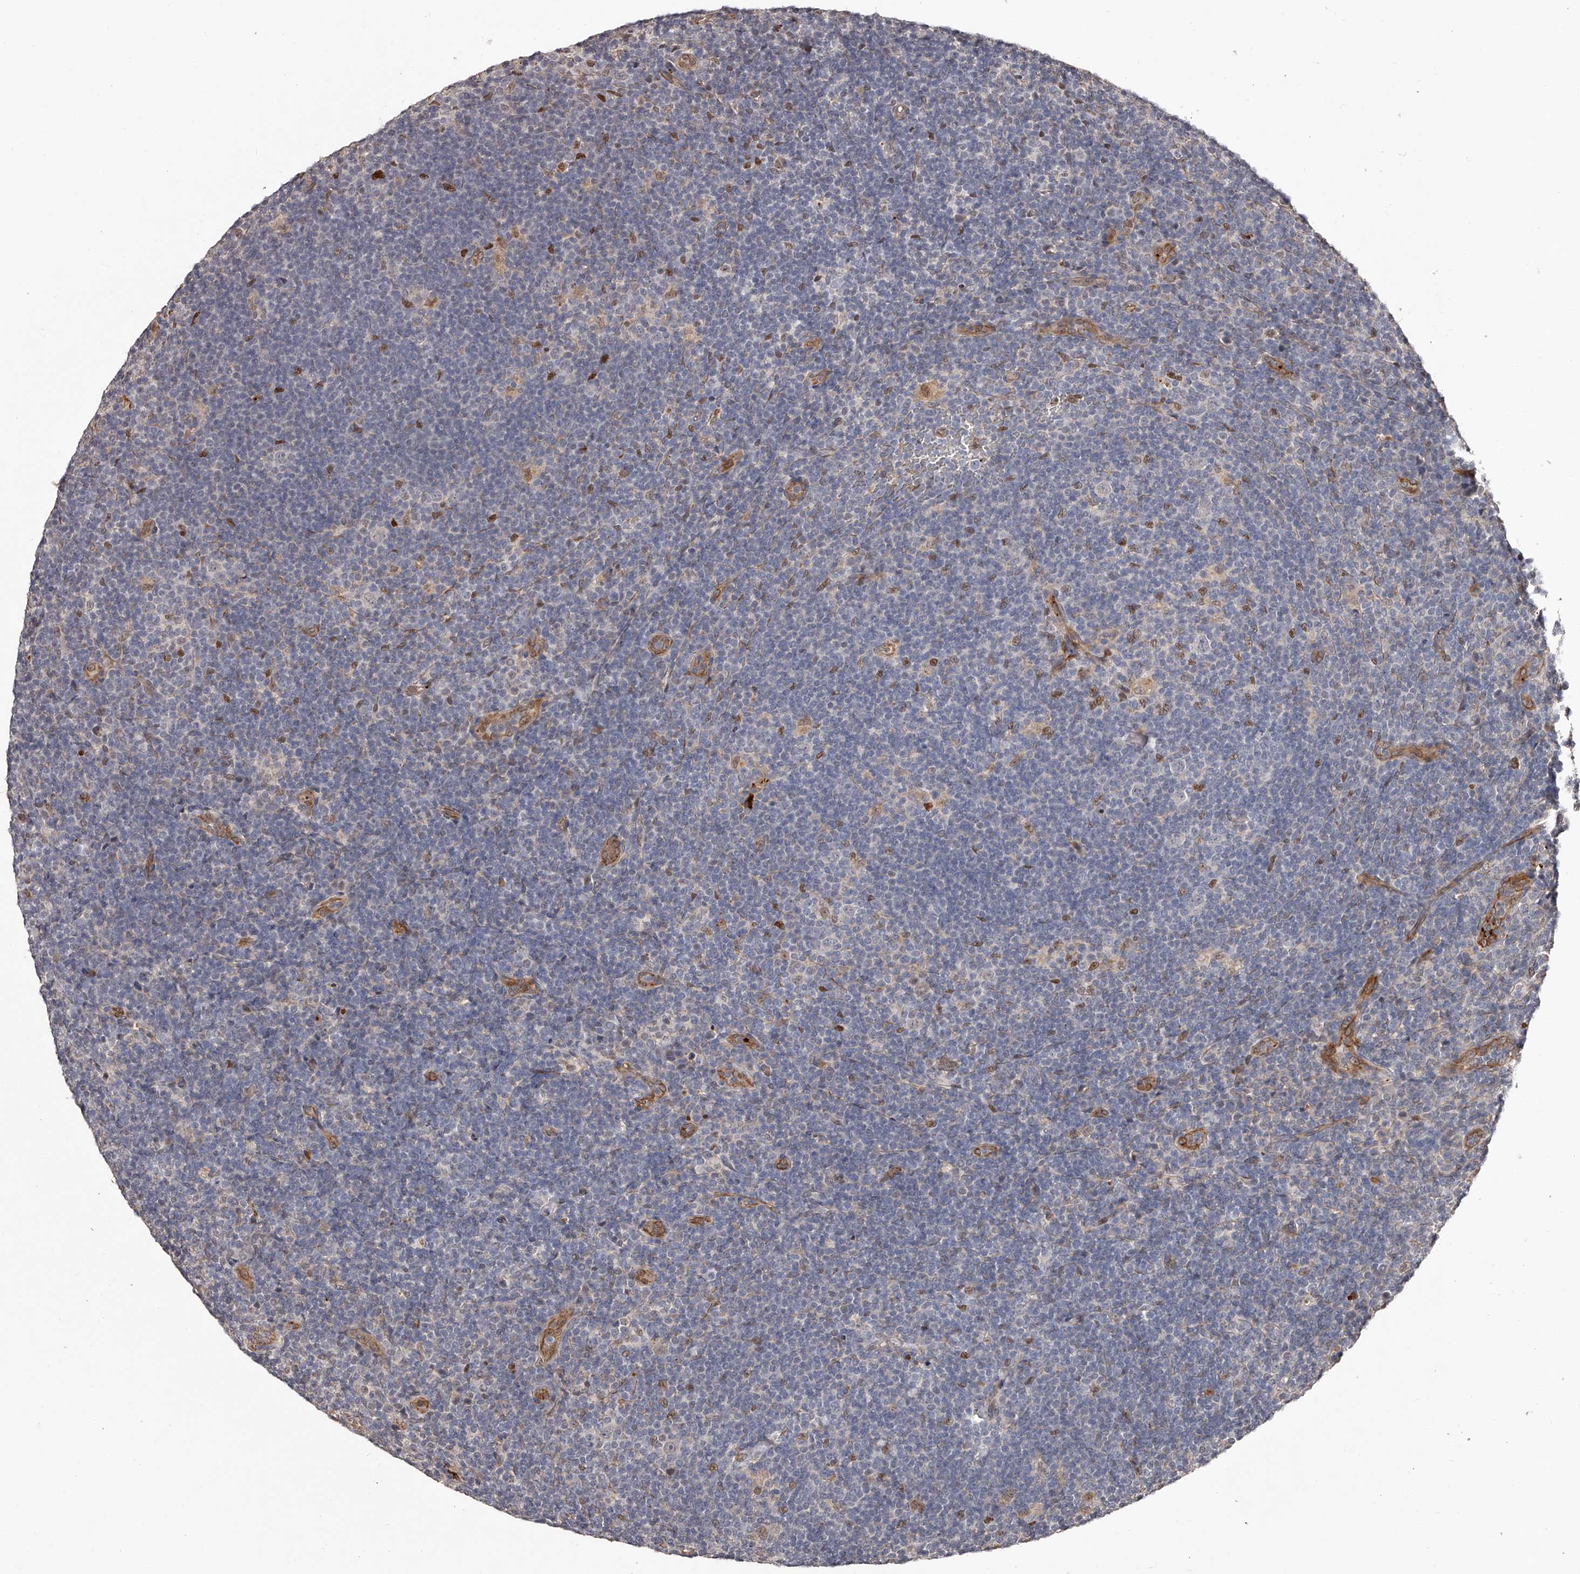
{"staining": {"intensity": "negative", "quantity": "none", "location": "none"}, "tissue": "lymphoma", "cell_type": "Tumor cells", "image_type": "cancer", "snomed": [{"axis": "morphology", "description": "Hodgkin's disease, NOS"}, {"axis": "topography", "description": "Lymph node"}], "caption": "DAB immunohistochemical staining of human Hodgkin's disease shows no significant staining in tumor cells.", "gene": "URGCP", "patient": {"sex": "female", "age": 57}}